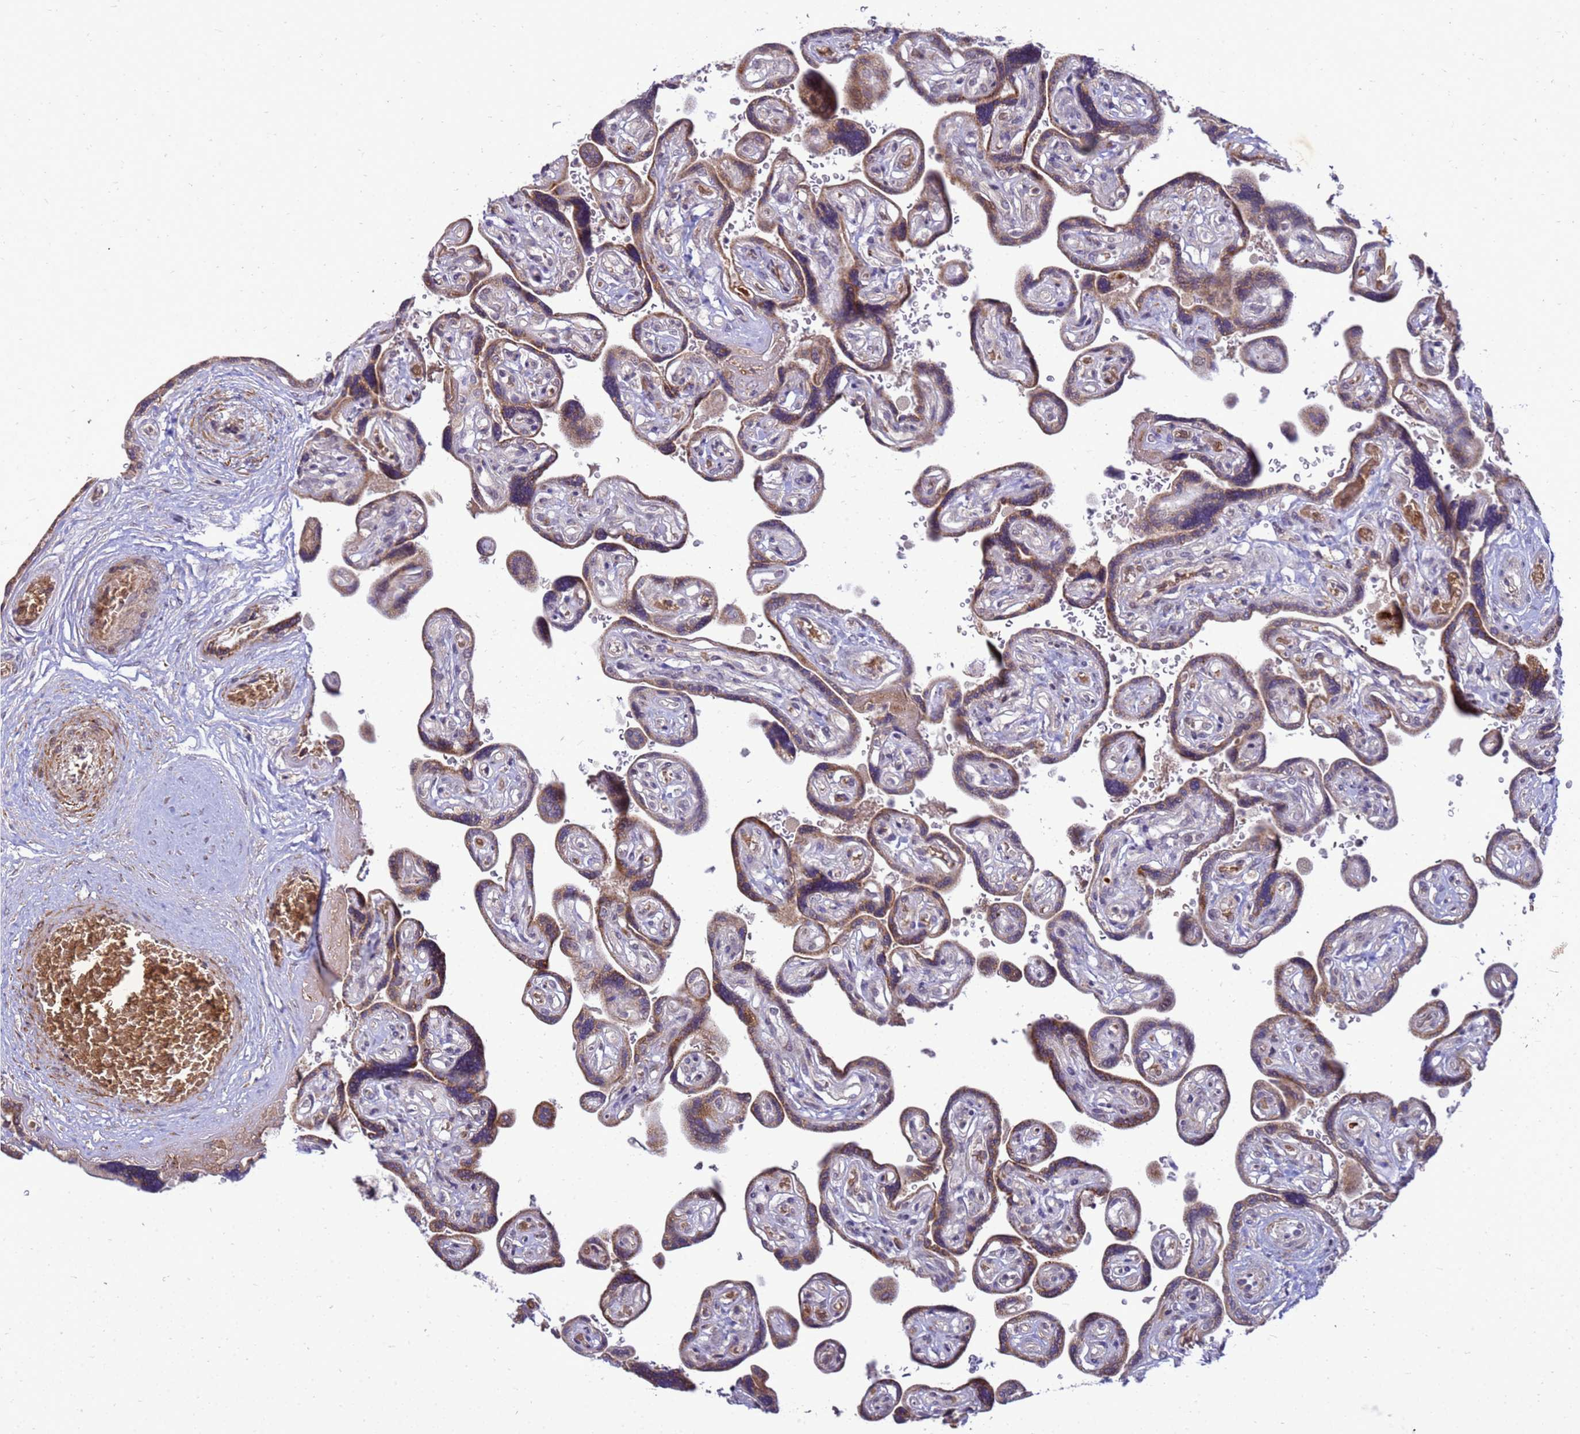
{"staining": {"intensity": "moderate", "quantity": "25%-75%", "location": "cytoplasmic/membranous"}, "tissue": "placenta", "cell_type": "Decidual cells", "image_type": "normal", "snomed": [{"axis": "morphology", "description": "Normal tissue, NOS"}, {"axis": "topography", "description": "Placenta"}], "caption": "Immunohistochemical staining of normal placenta shows medium levels of moderate cytoplasmic/membranous positivity in approximately 25%-75% of decidual cells.", "gene": "C12orf43", "patient": {"sex": "female", "age": 32}}